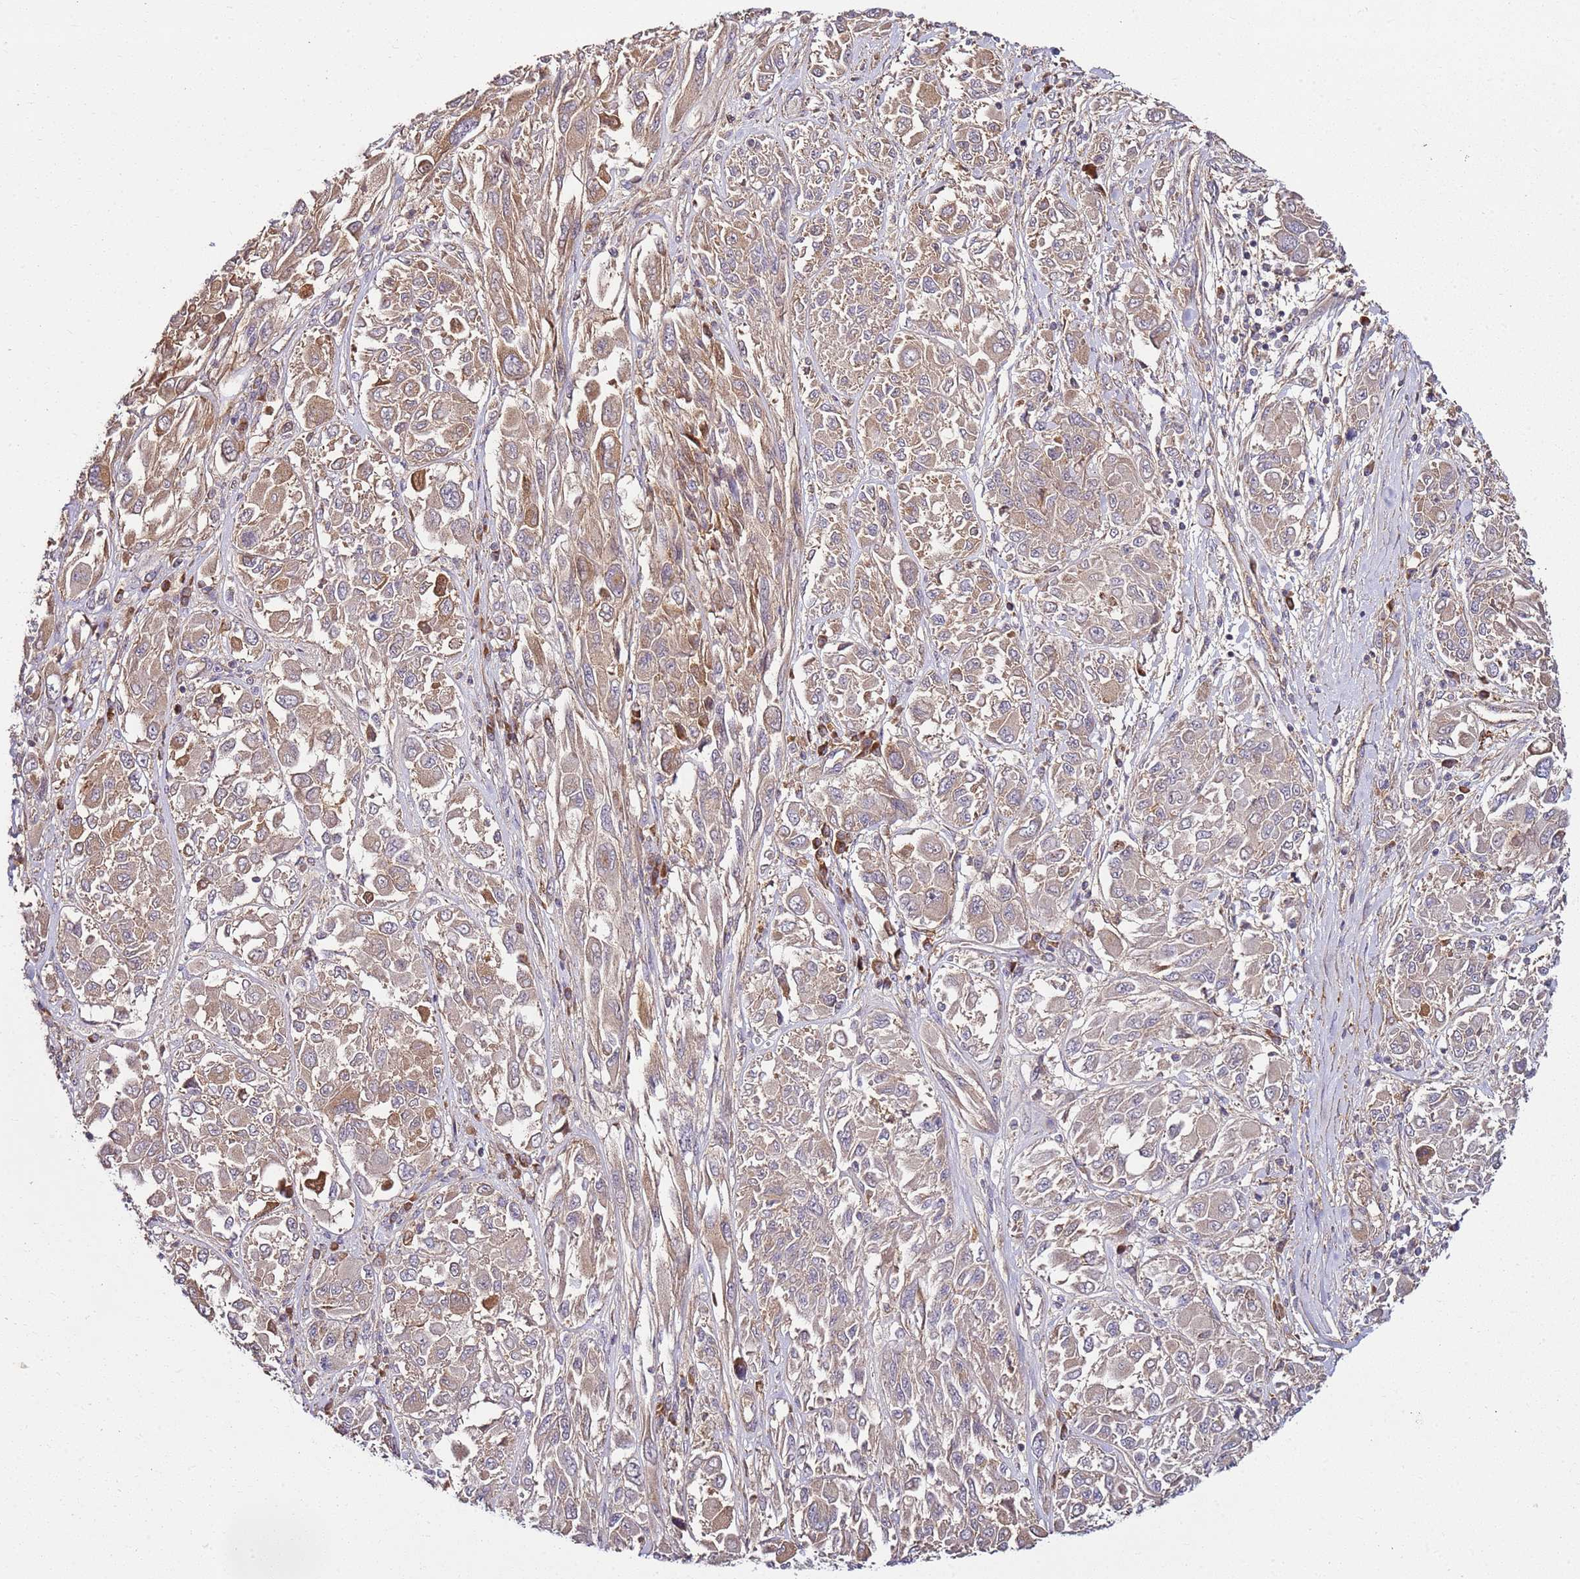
{"staining": {"intensity": "moderate", "quantity": ">75%", "location": "cytoplasmic/membranous"}, "tissue": "melanoma", "cell_type": "Tumor cells", "image_type": "cancer", "snomed": [{"axis": "morphology", "description": "Malignant melanoma, NOS"}, {"axis": "topography", "description": "Skin"}], "caption": "An image showing moderate cytoplasmic/membranous positivity in about >75% of tumor cells in malignant melanoma, as visualized by brown immunohistochemical staining.", "gene": "KRTAP21-3", "patient": {"sex": "female", "age": 91}}